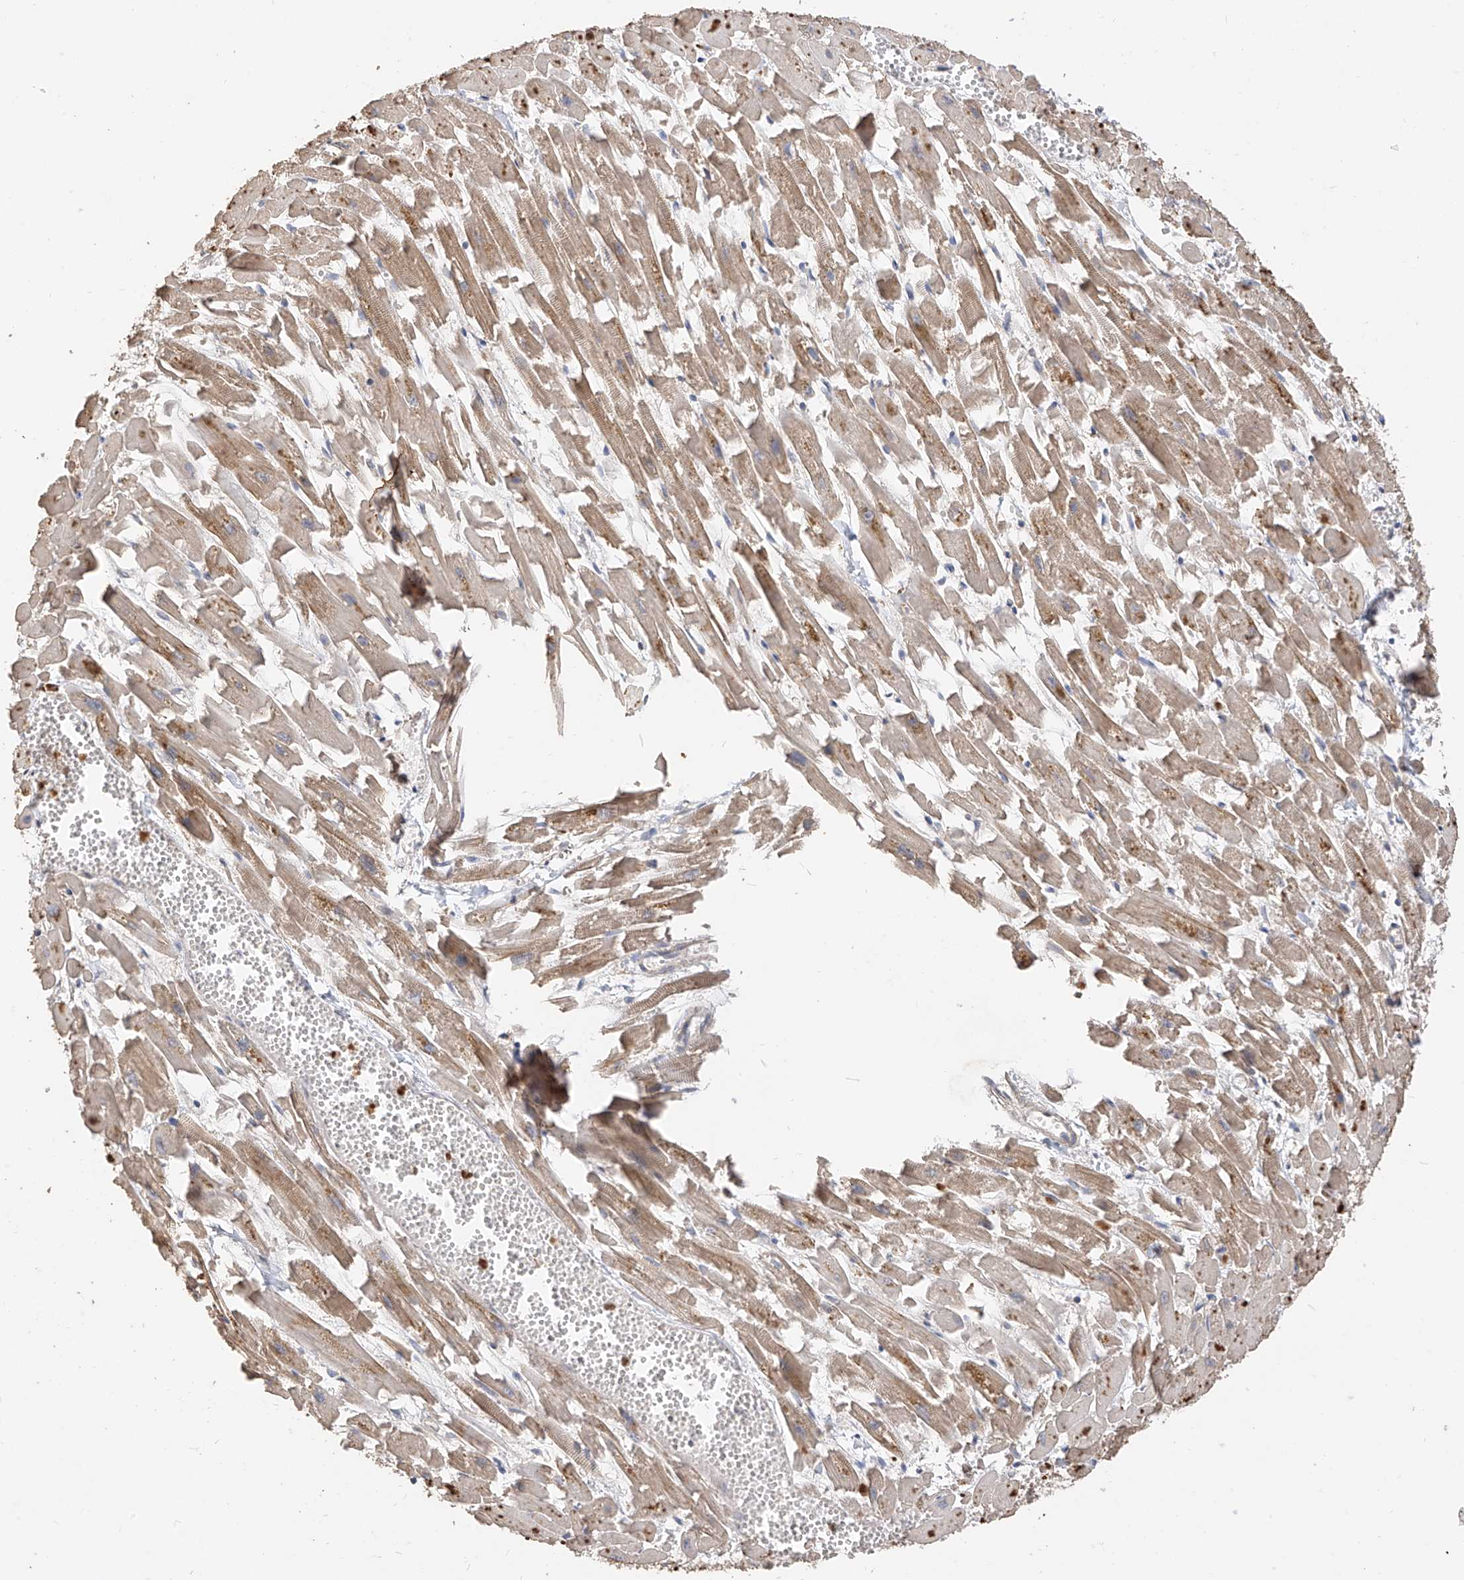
{"staining": {"intensity": "moderate", "quantity": ">75%", "location": "cytoplasmic/membranous"}, "tissue": "heart muscle", "cell_type": "Cardiomyocytes", "image_type": "normal", "snomed": [{"axis": "morphology", "description": "Normal tissue, NOS"}, {"axis": "topography", "description": "Heart"}], "caption": "IHC photomicrograph of normal human heart muscle stained for a protein (brown), which exhibits medium levels of moderate cytoplasmic/membranous staining in approximately >75% of cardiomyocytes.", "gene": "OFD1", "patient": {"sex": "female", "age": 64}}